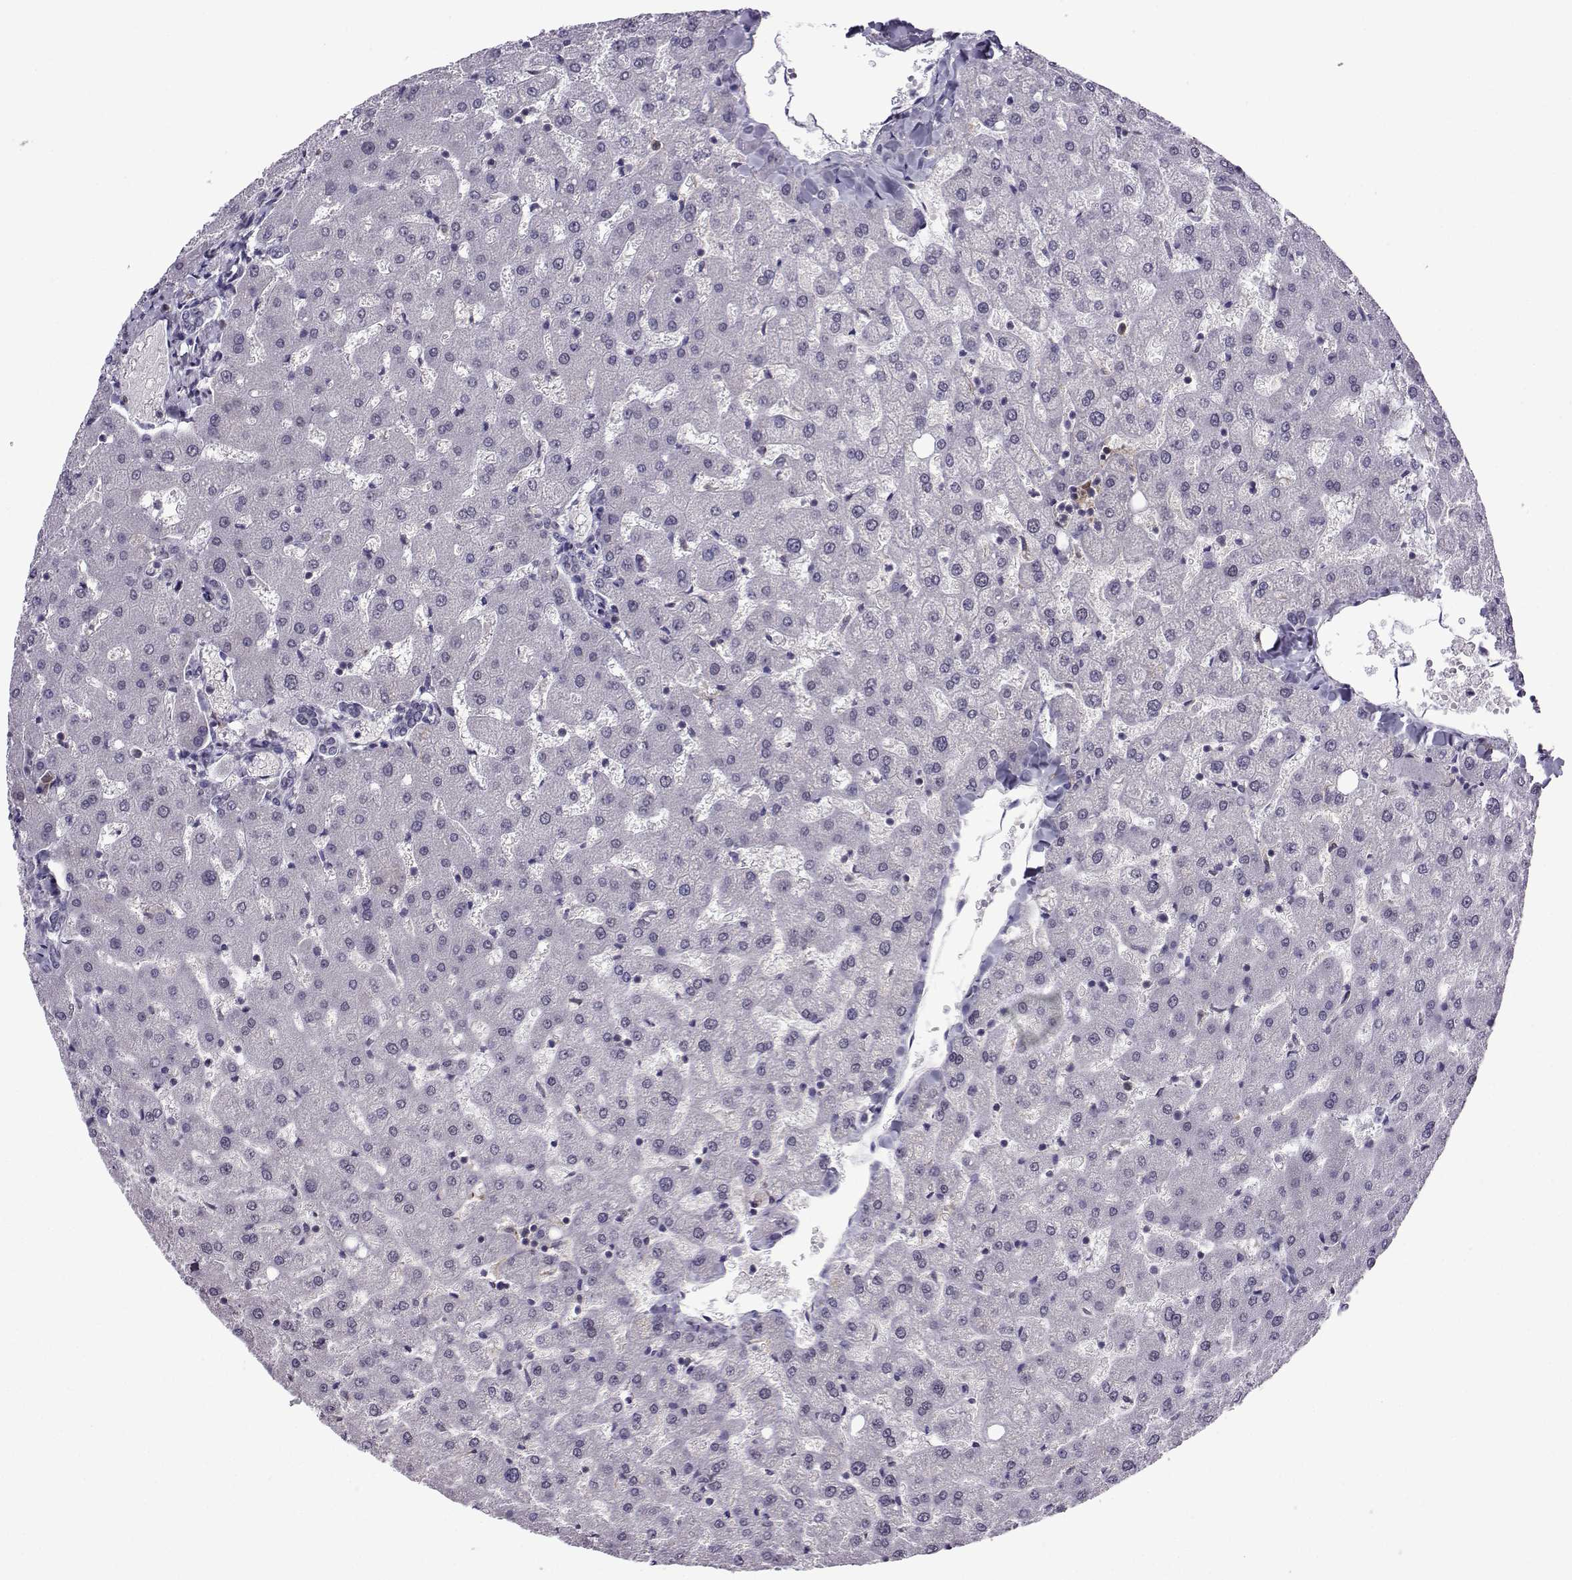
{"staining": {"intensity": "negative", "quantity": "none", "location": "none"}, "tissue": "liver", "cell_type": "Cholangiocytes", "image_type": "normal", "snomed": [{"axis": "morphology", "description": "Normal tissue, NOS"}, {"axis": "topography", "description": "Liver"}], "caption": "A high-resolution histopathology image shows immunohistochemistry (IHC) staining of benign liver, which demonstrates no significant staining in cholangiocytes.", "gene": "DDX20", "patient": {"sex": "female", "age": 50}}